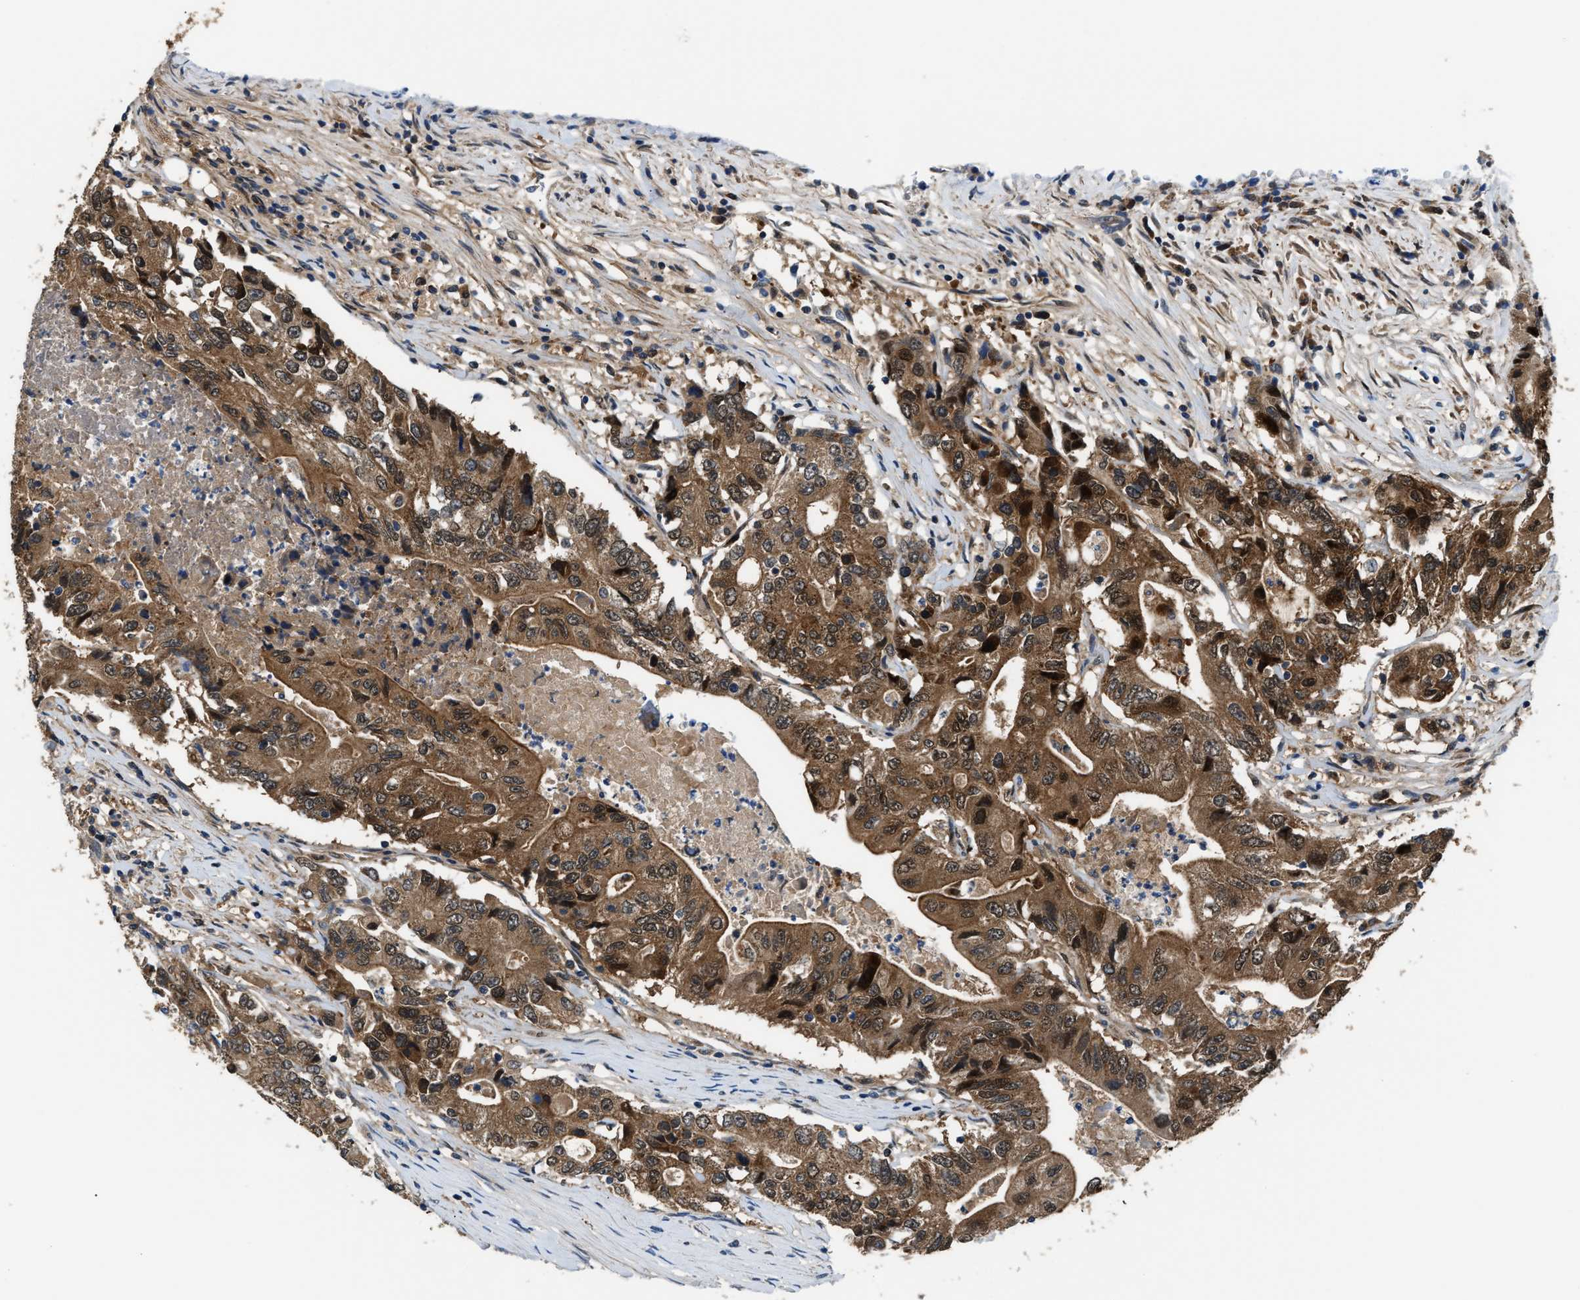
{"staining": {"intensity": "moderate", "quantity": ">75%", "location": "cytoplasmic/membranous"}, "tissue": "colorectal cancer", "cell_type": "Tumor cells", "image_type": "cancer", "snomed": [{"axis": "morphology", "description": "Adenocarcinoma, NOS"}, {"axis": "topography", "description": "Colon"}], "caption": "IHC histopathology image of neoplastic tissue: colorectal cancer stained using immunohistochemistry shows medium levels of moderate protein expression localized specifically in the cytoplasmic/membranous of tumor cells, appearing as a cytoplasmic/membranous brown color.", "gene": "PPA1", "patient": {"sex": "female", "age": 77}}